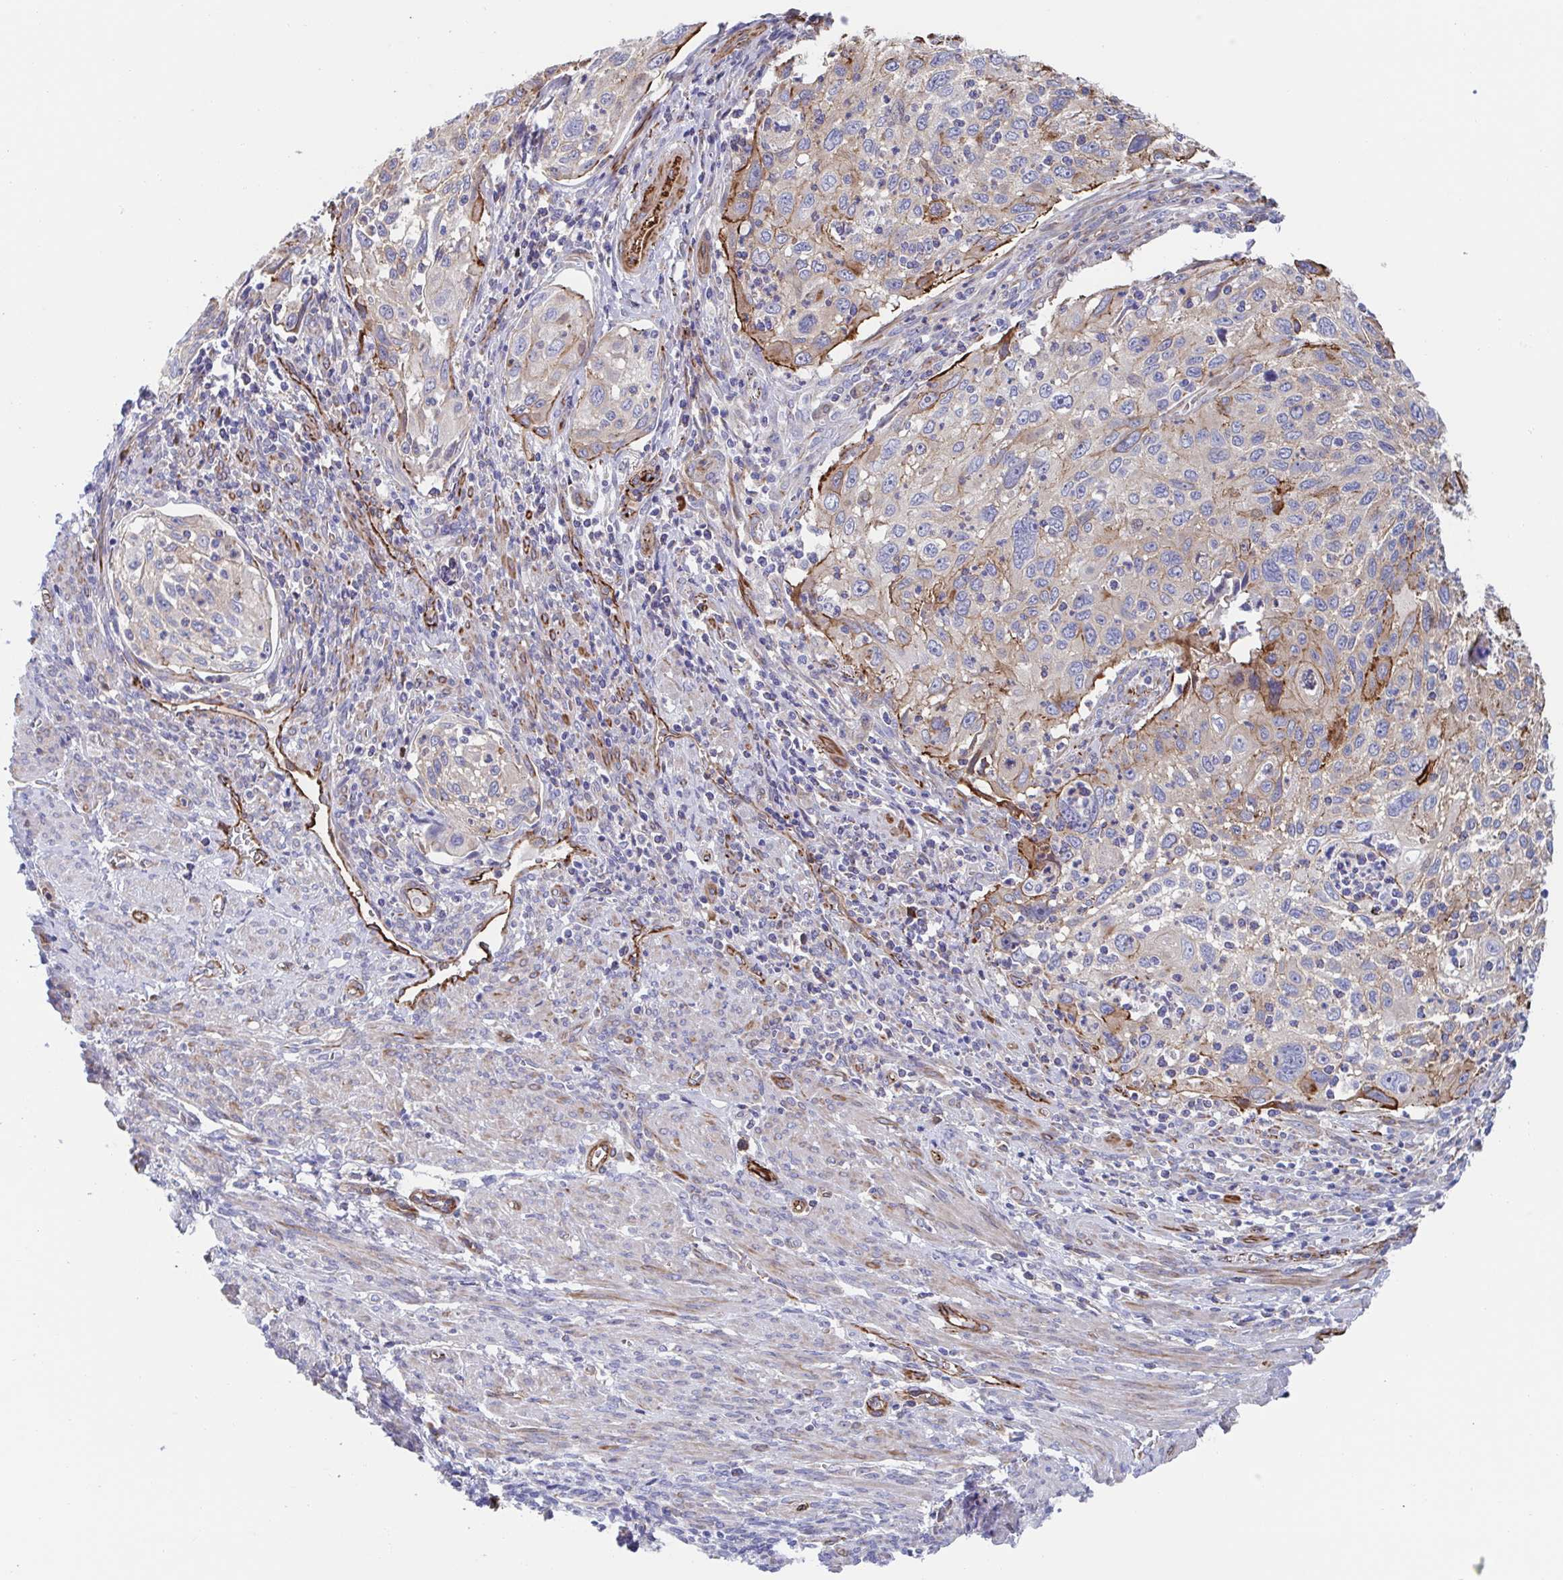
{"staining": {"intensity": "weak", "quantity": "<25%", "location": "cytoplasmic/membranous"}, "tissue": "cervical cancer", "cell_type": "Tumor cells", "image_type": "cancer", "snomed": [{"axis": "morphology", "description": "Squamous cell carcinoma, NOS"}, {"axis": "topography", "description": "Cervix"}], "caption": "Immunohistochemistry micrograph of squamous cell carcinoma (cervical) stained for a protein (brown), which displays no positivity in tumor cells. Brightfield microscopy of IHC stained with DAB (3,3'-diaminobenzidine) (brown) and hematoxylin (blue), captured at high magnification.", "gene": "KLC3", "patient": {"sex": "female", "age": 70}}